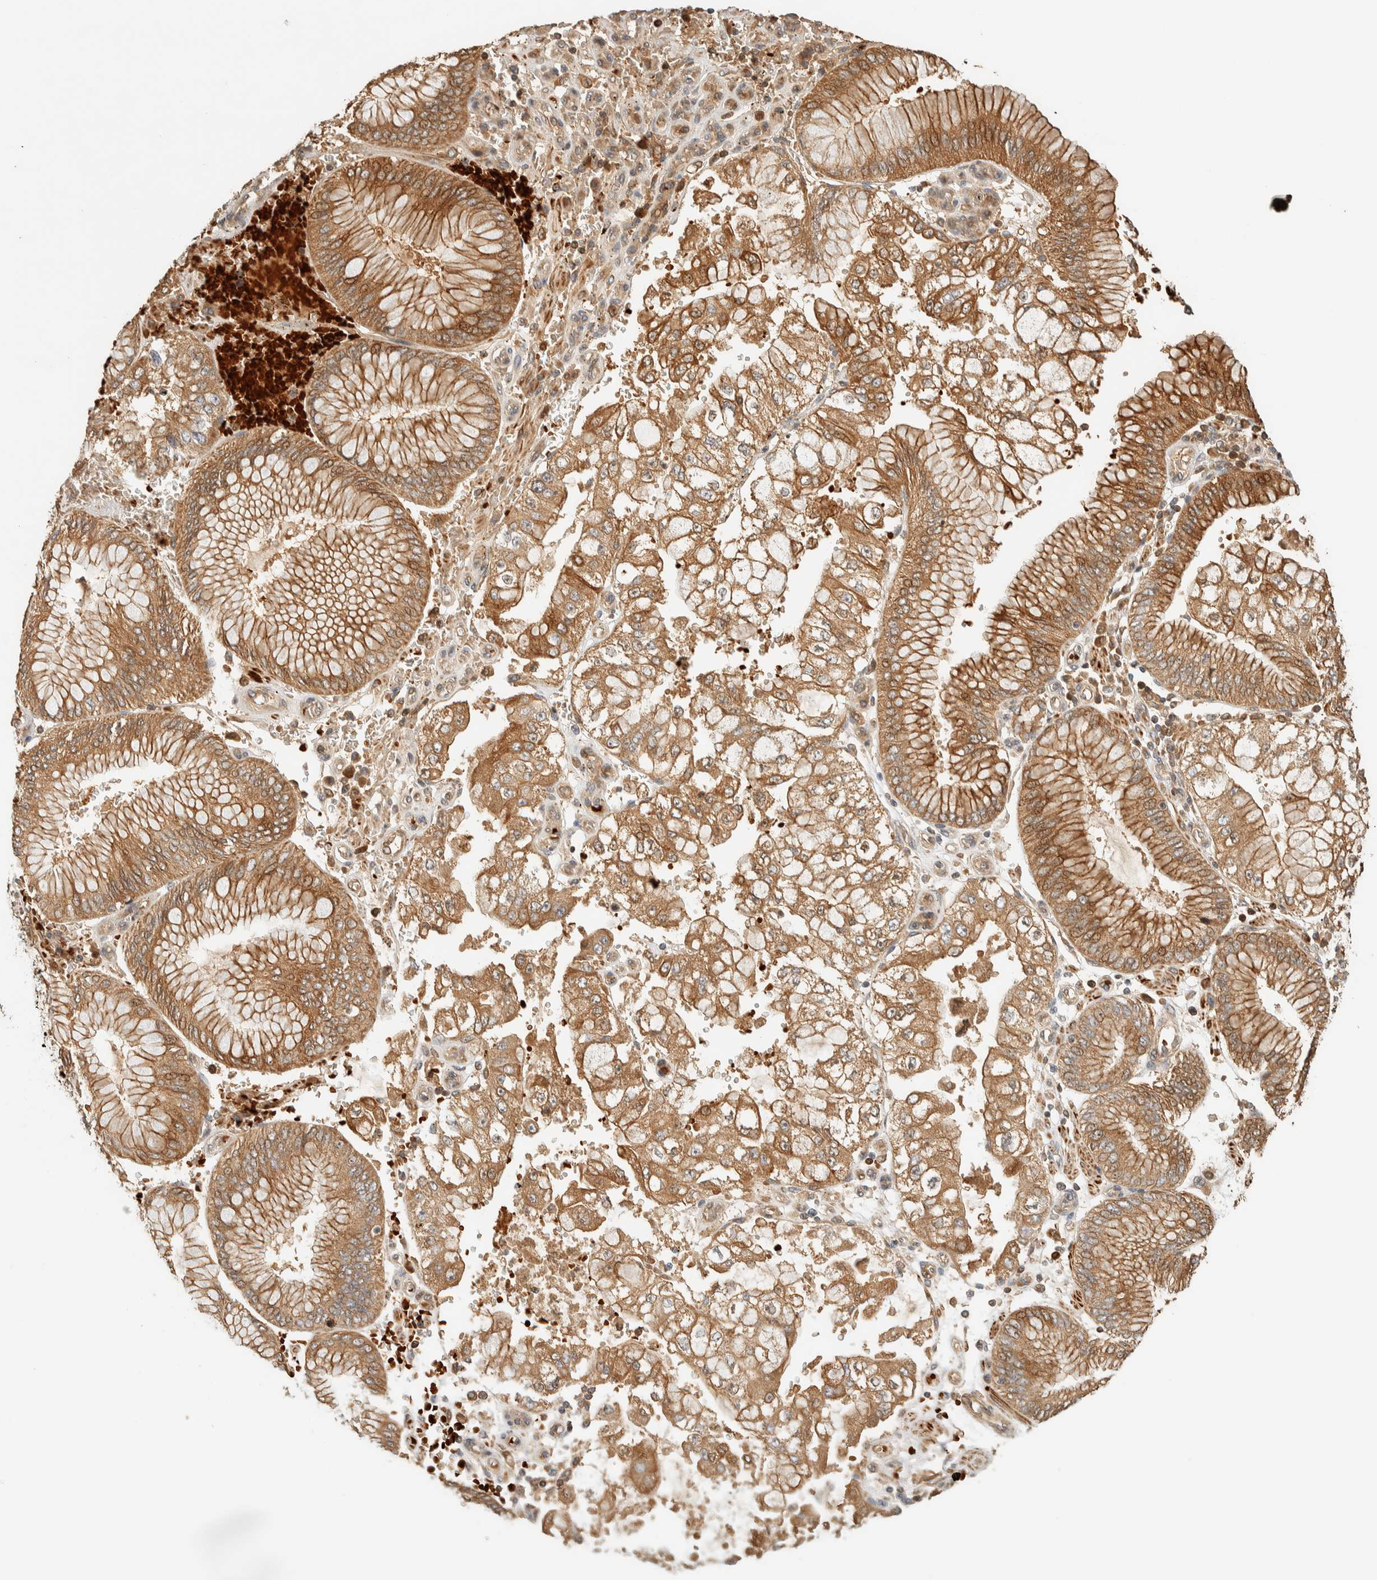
{"staining": {"intensity": "moderate", "quantity": ">75%", "location": "cytoplasmic/membranous"}, "tissue": "stomach cancer", "cell_type": "Tumor cells", "image_type": "cancer", "snomed": [{"axis": "morphology", "description": "Adenocarcinoma, NOS"}, {"axis": "topography", "description": "Stomach"}], "caption": "Stomach cancer (adenocarcinoma) tissue shows moderate cytoplasmic/membranous positivity in about >75% of tumor cells, visualized by immunohistochemistry.", "gene": "TTI2", "patient": {"sex": "male", "age": 76}}